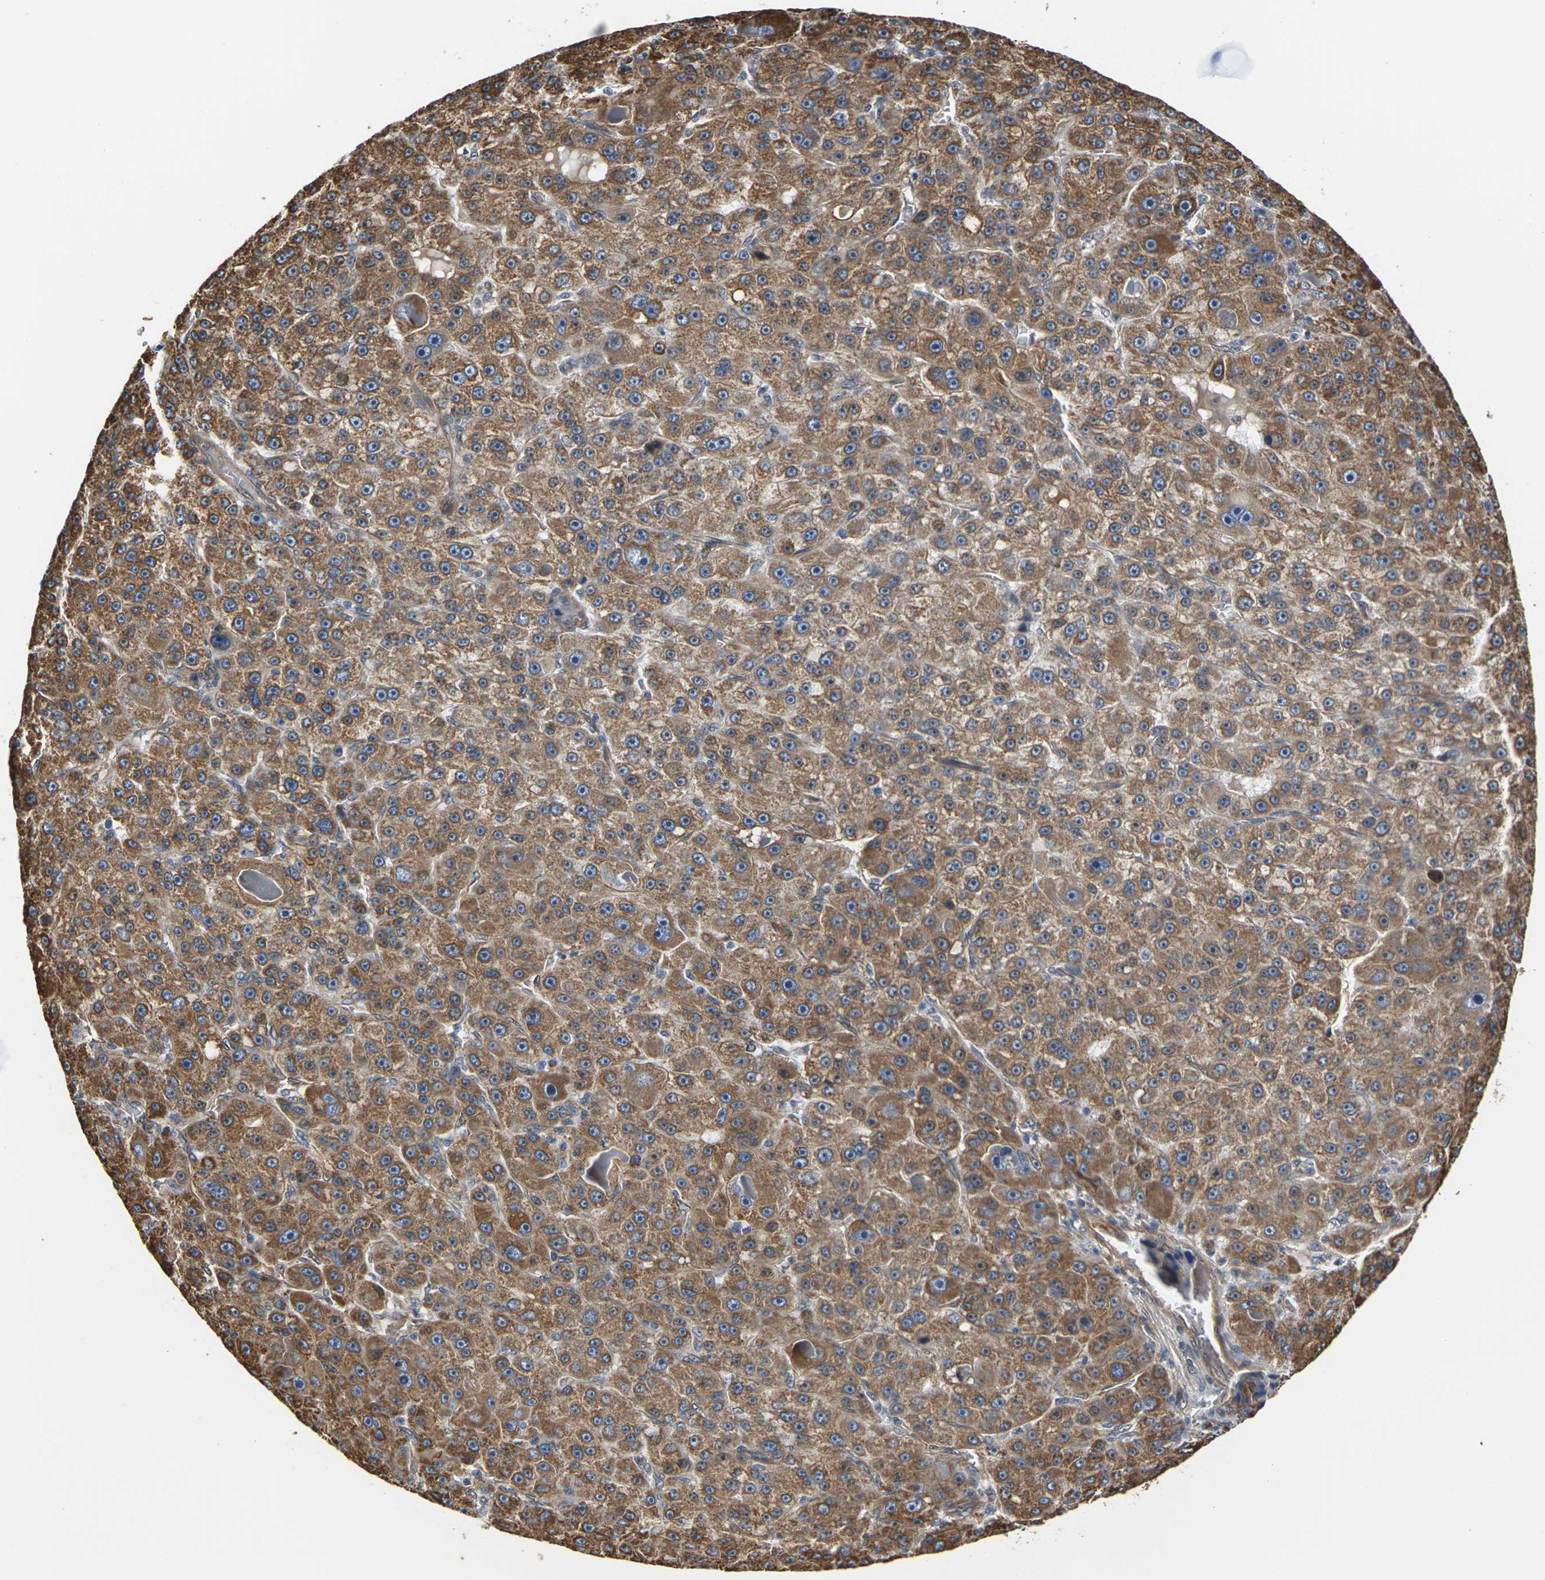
{"staining": {"intensity": "moderate", "quantity": ">75%", "location": "cytoplasmic/membranous"}, "tissue": "liver cancer", "cell_type": "Tumor cells", "image_type": "cancer", "snomed": [{"axis": "morphology", "description": "Carcinoma, Hepatocellular, NOS"}, {"axis": "topography", "description": "Liver"}], "caption": "This is a micrograph of immunohistochemistry (IHC) staining of liver cancer, which shows moderate staining in the cytoplasmic/membranous of tumor cells.", "gene": "PCDHB4", "patient": {"sex": "male", "age": 76}}